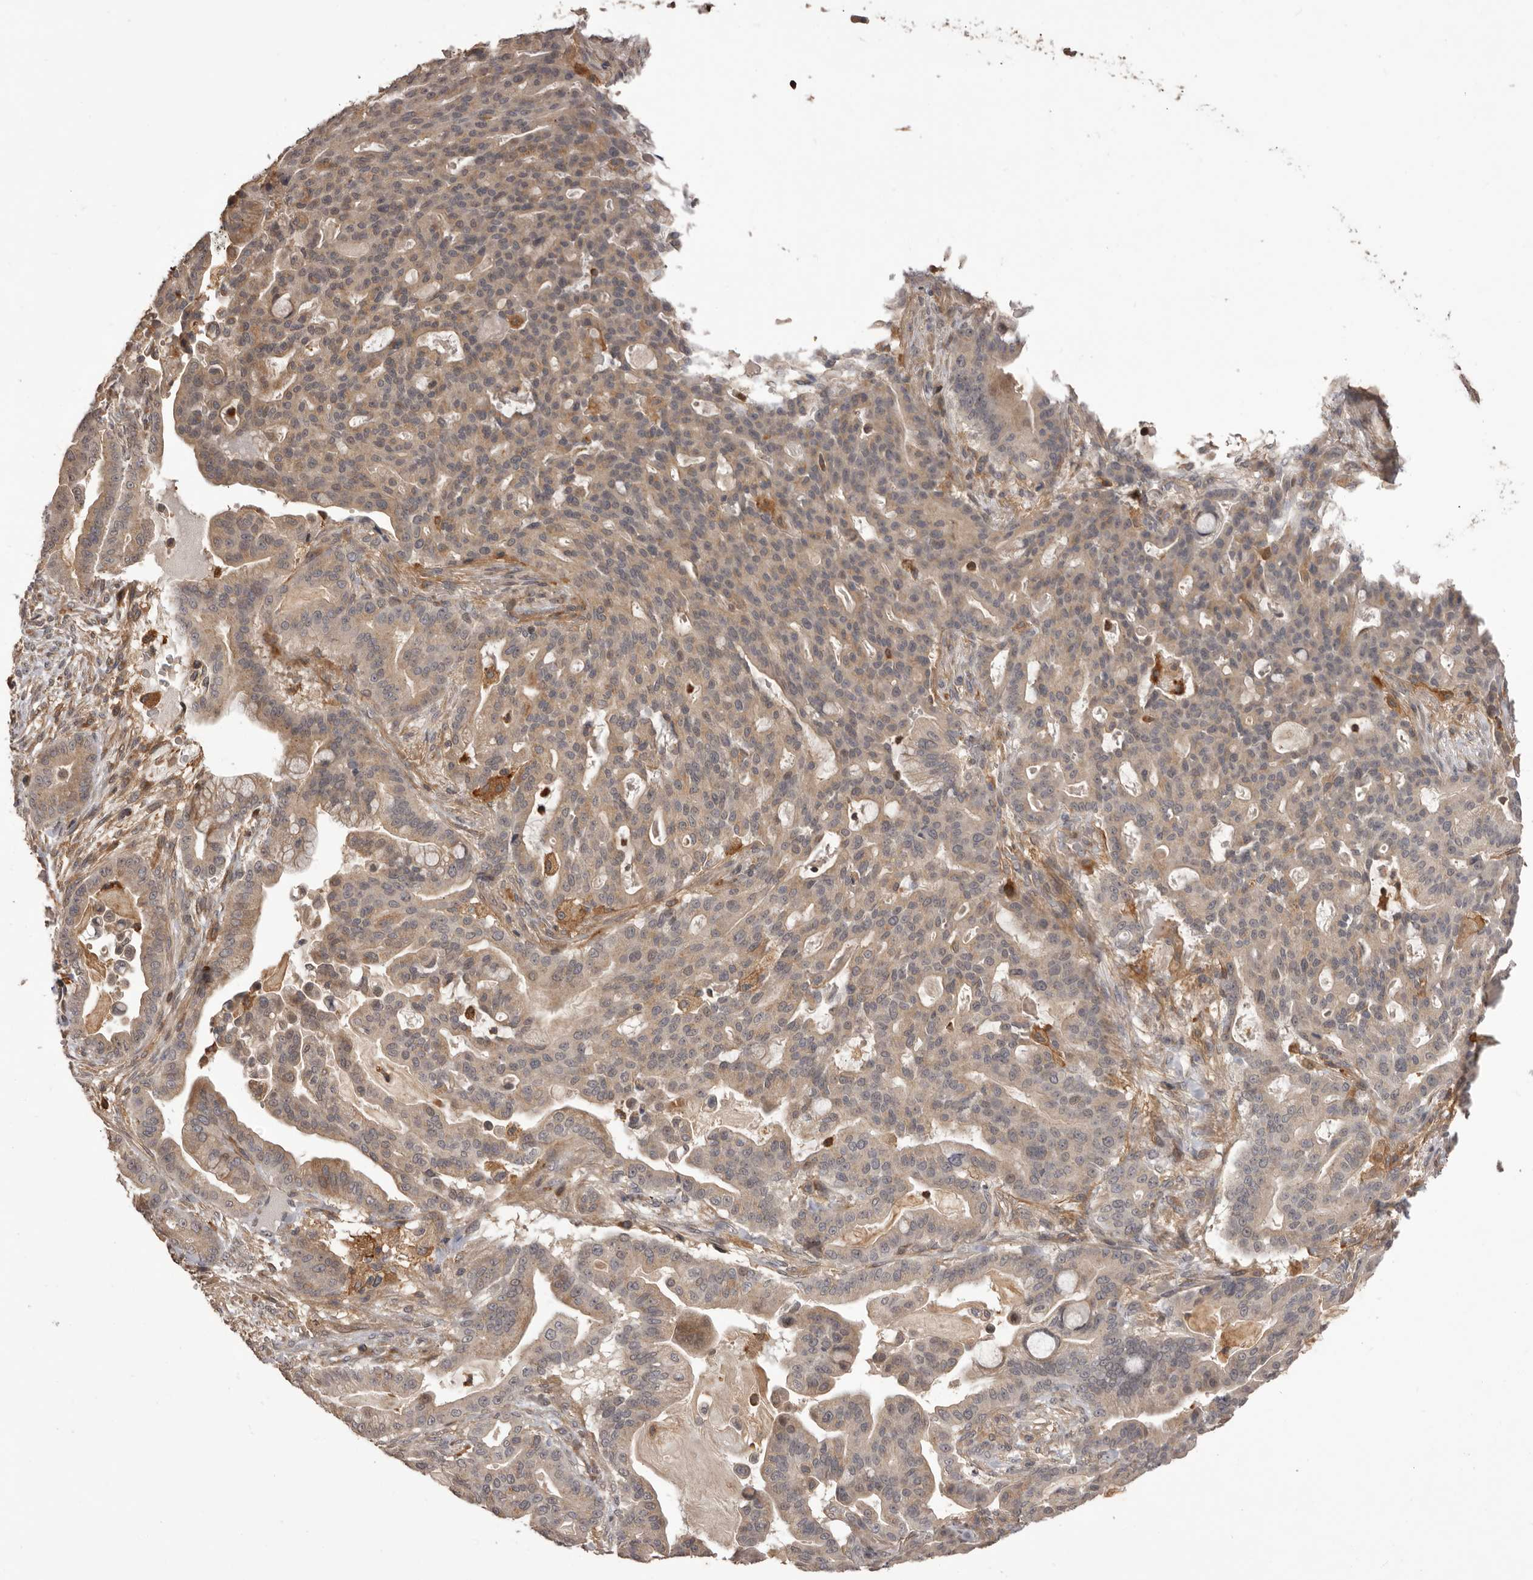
{"staining": {"intensity": "weak", "quantity": ">75%", "location": "cytoplasmic/membranous"}, "tissue": "pancreatic cancer", "cell_type": "Tumor cells", "image_type": "cancer", "snomed": [{"axis": "morphology", "description": "Adenocarcinoma, NOS"}, {"axis": "topography", "description": "Pancreas"}], "caption": "A brown stain shows weak cytoplasmic/membranous expression of a protein in human pancreatic adenocarcinoma tumor cells. The staining was performed using DAB (3,3'-diaminobenzidine), with brown indicating positive protein expression. Nuclei are stained blue with hematoxylin.", "gene": "GLIPR2", "patient": {"sex": "male", "age": 63}}